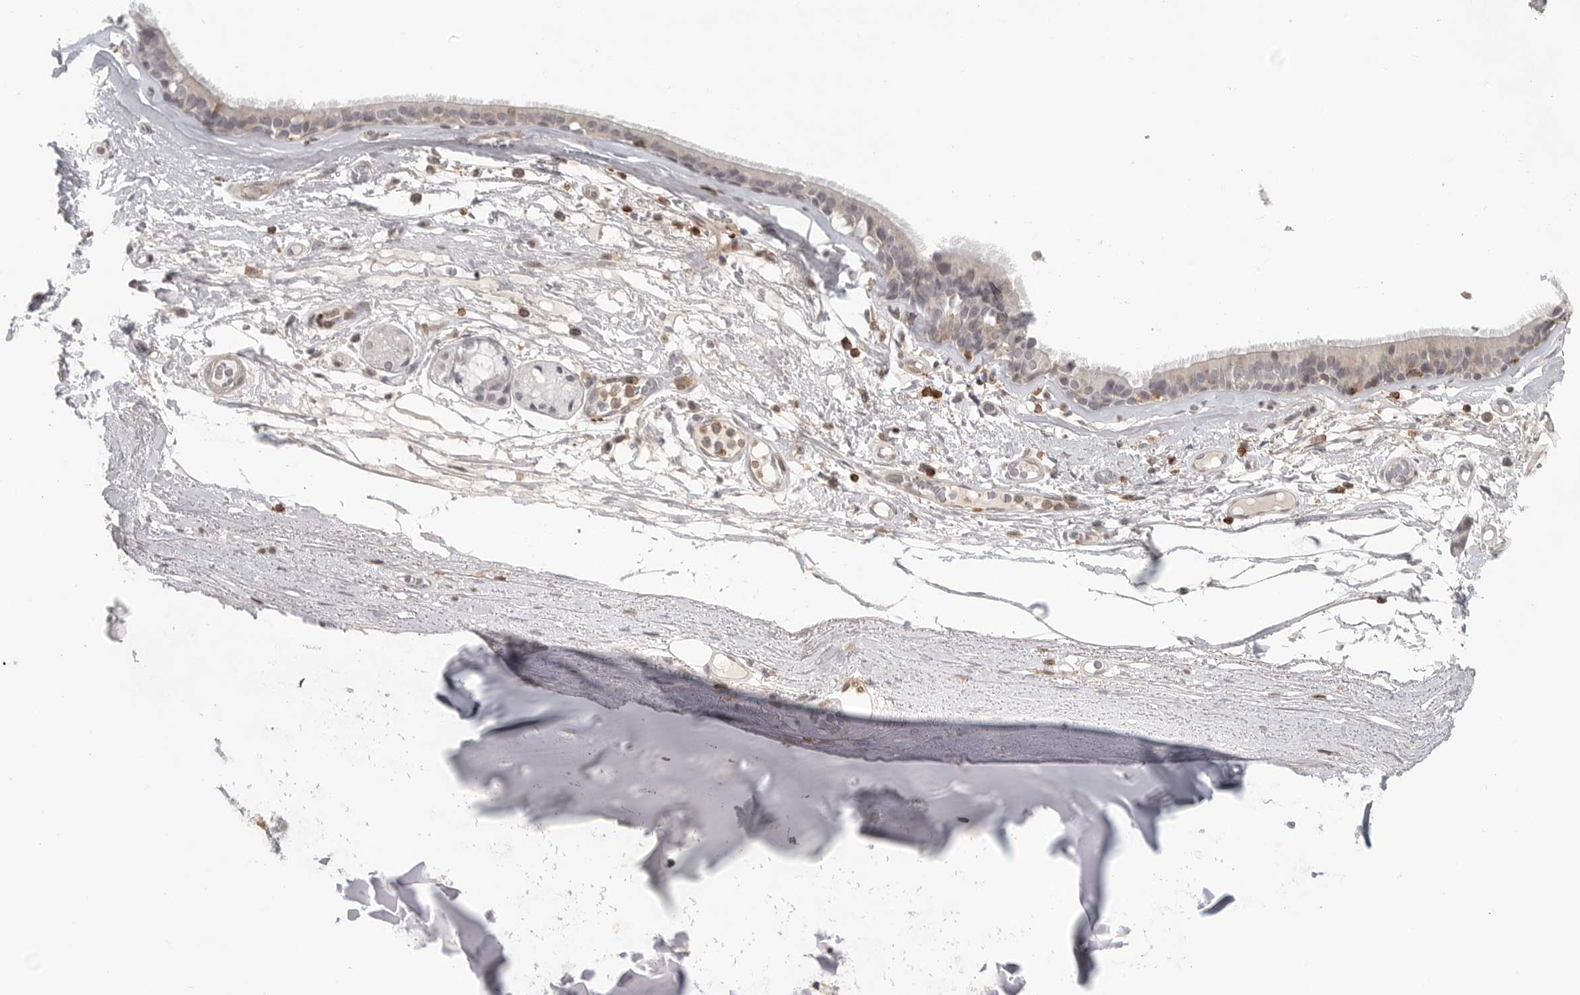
{"staining": {"intensity": "weak", "quantity": "<25%", "location": "nuclear"}, "tissue": "adipose tissue", "cell_type": "Adipocytes", "image_type": "normal", "snomed": [{"axis": "morphology", "description": "Normal tissue, NOS"}, {"axis": "topography", "description": "Cartilage tissue"}], "caption": "DAB (3,3'-diaminobenzidine) immunohistochemical staining of unremarkable adipose tissue displays no significant staining in adipocytes.", "gene": "SH3KBP1", "patient": {"sex": "female", "age": 63}}